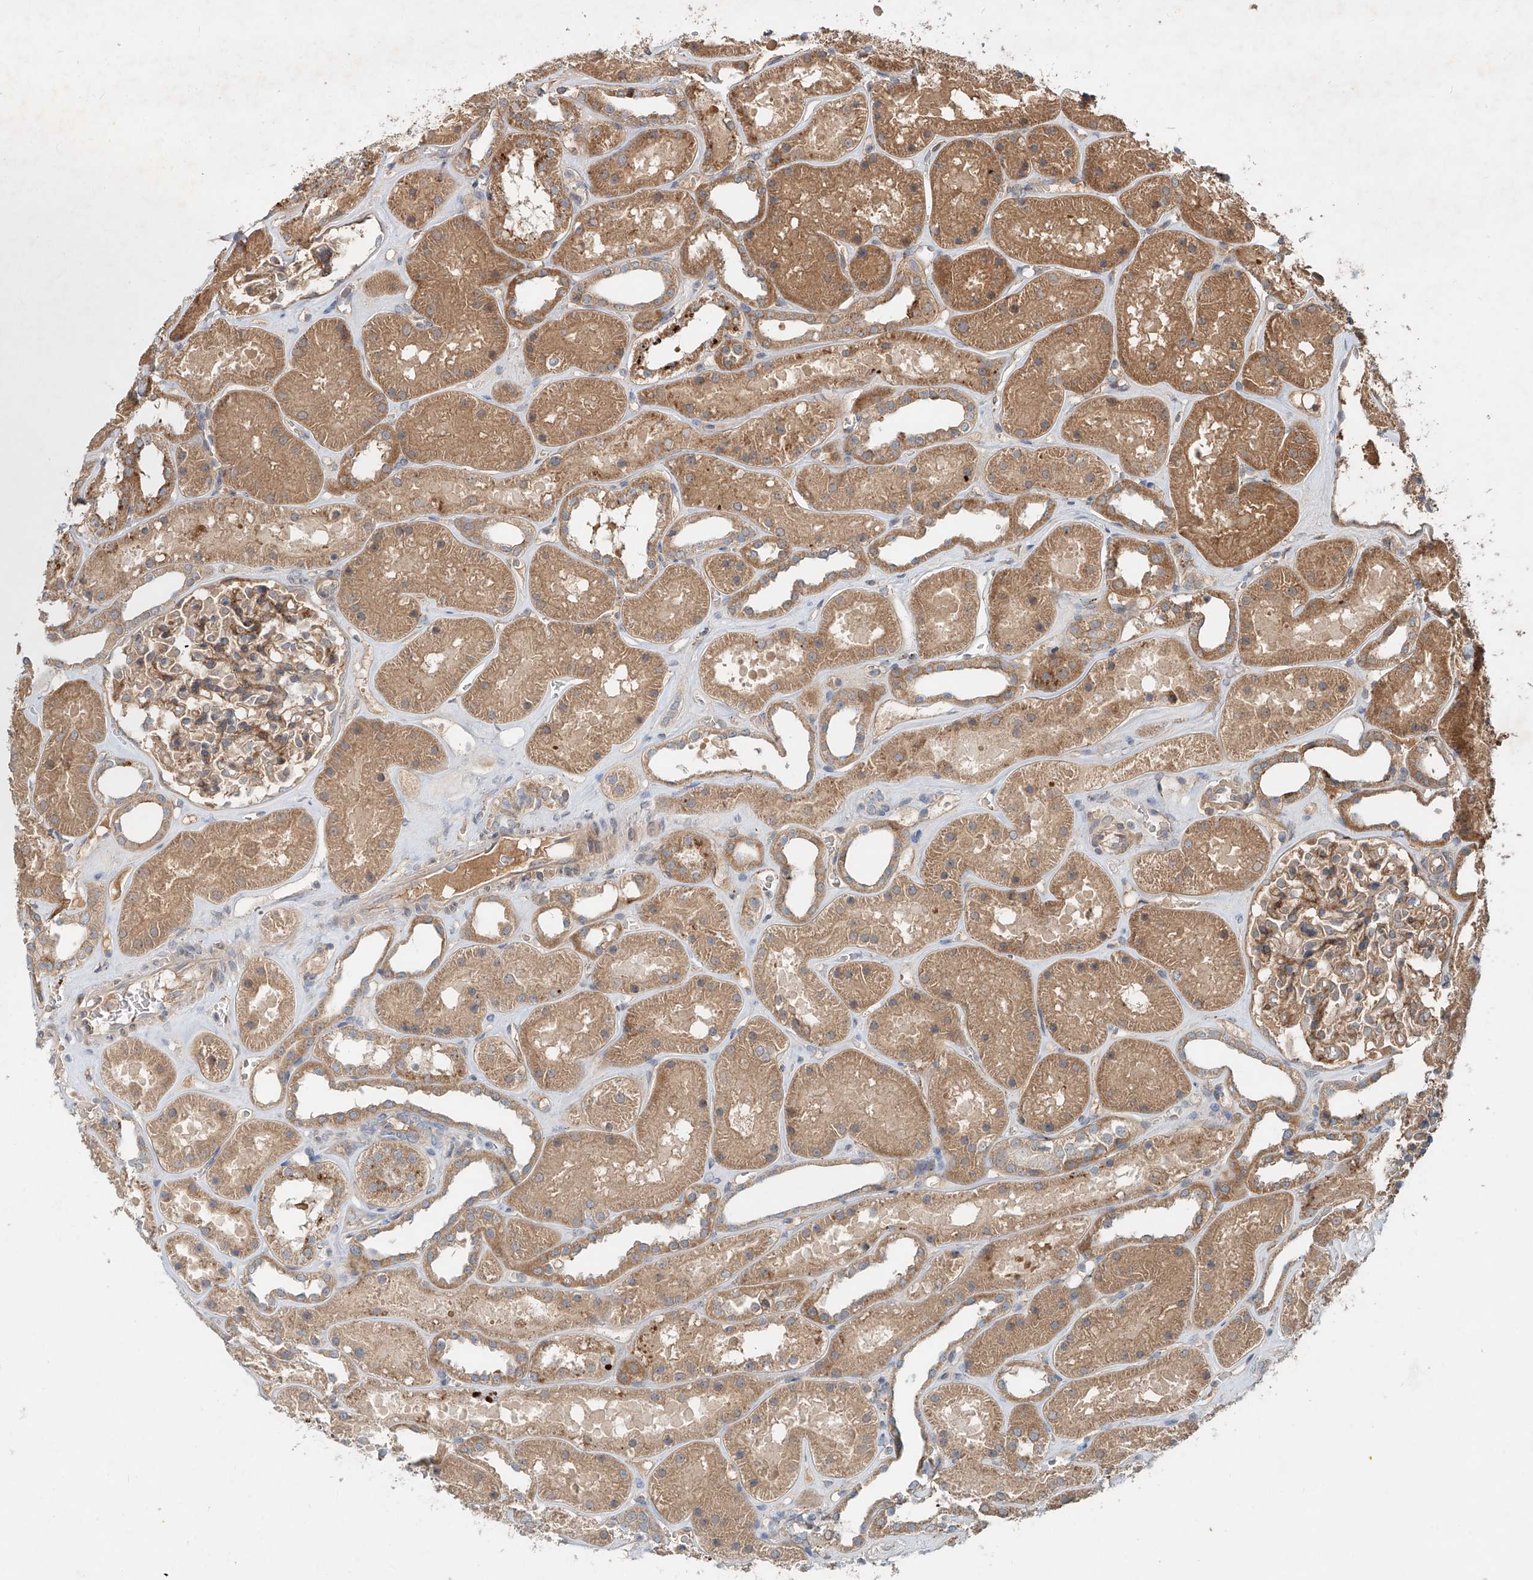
{"staining": {"intensity": "moderate", "quantity": ">75%", "location": "cytoplasmic/membranous"}, "tissue": "kidney", "cell_type": "Cells in glomeruli", "image_type": "normal", "snomed": [{"axis": "morphology", "description": "Normal tissue, NOS"}, {"axis": "topography", "description": "Kidney"}], "caption": "IHC photomicrograph of normal human kidney stained for a protein (brown), which exhibits medium levels of moderate cytoplasmic/membranous positivity in approximately >75% of cells in glomeruli.", "gene": "IER5", "patient": {"sex": "female", "age": 41}}